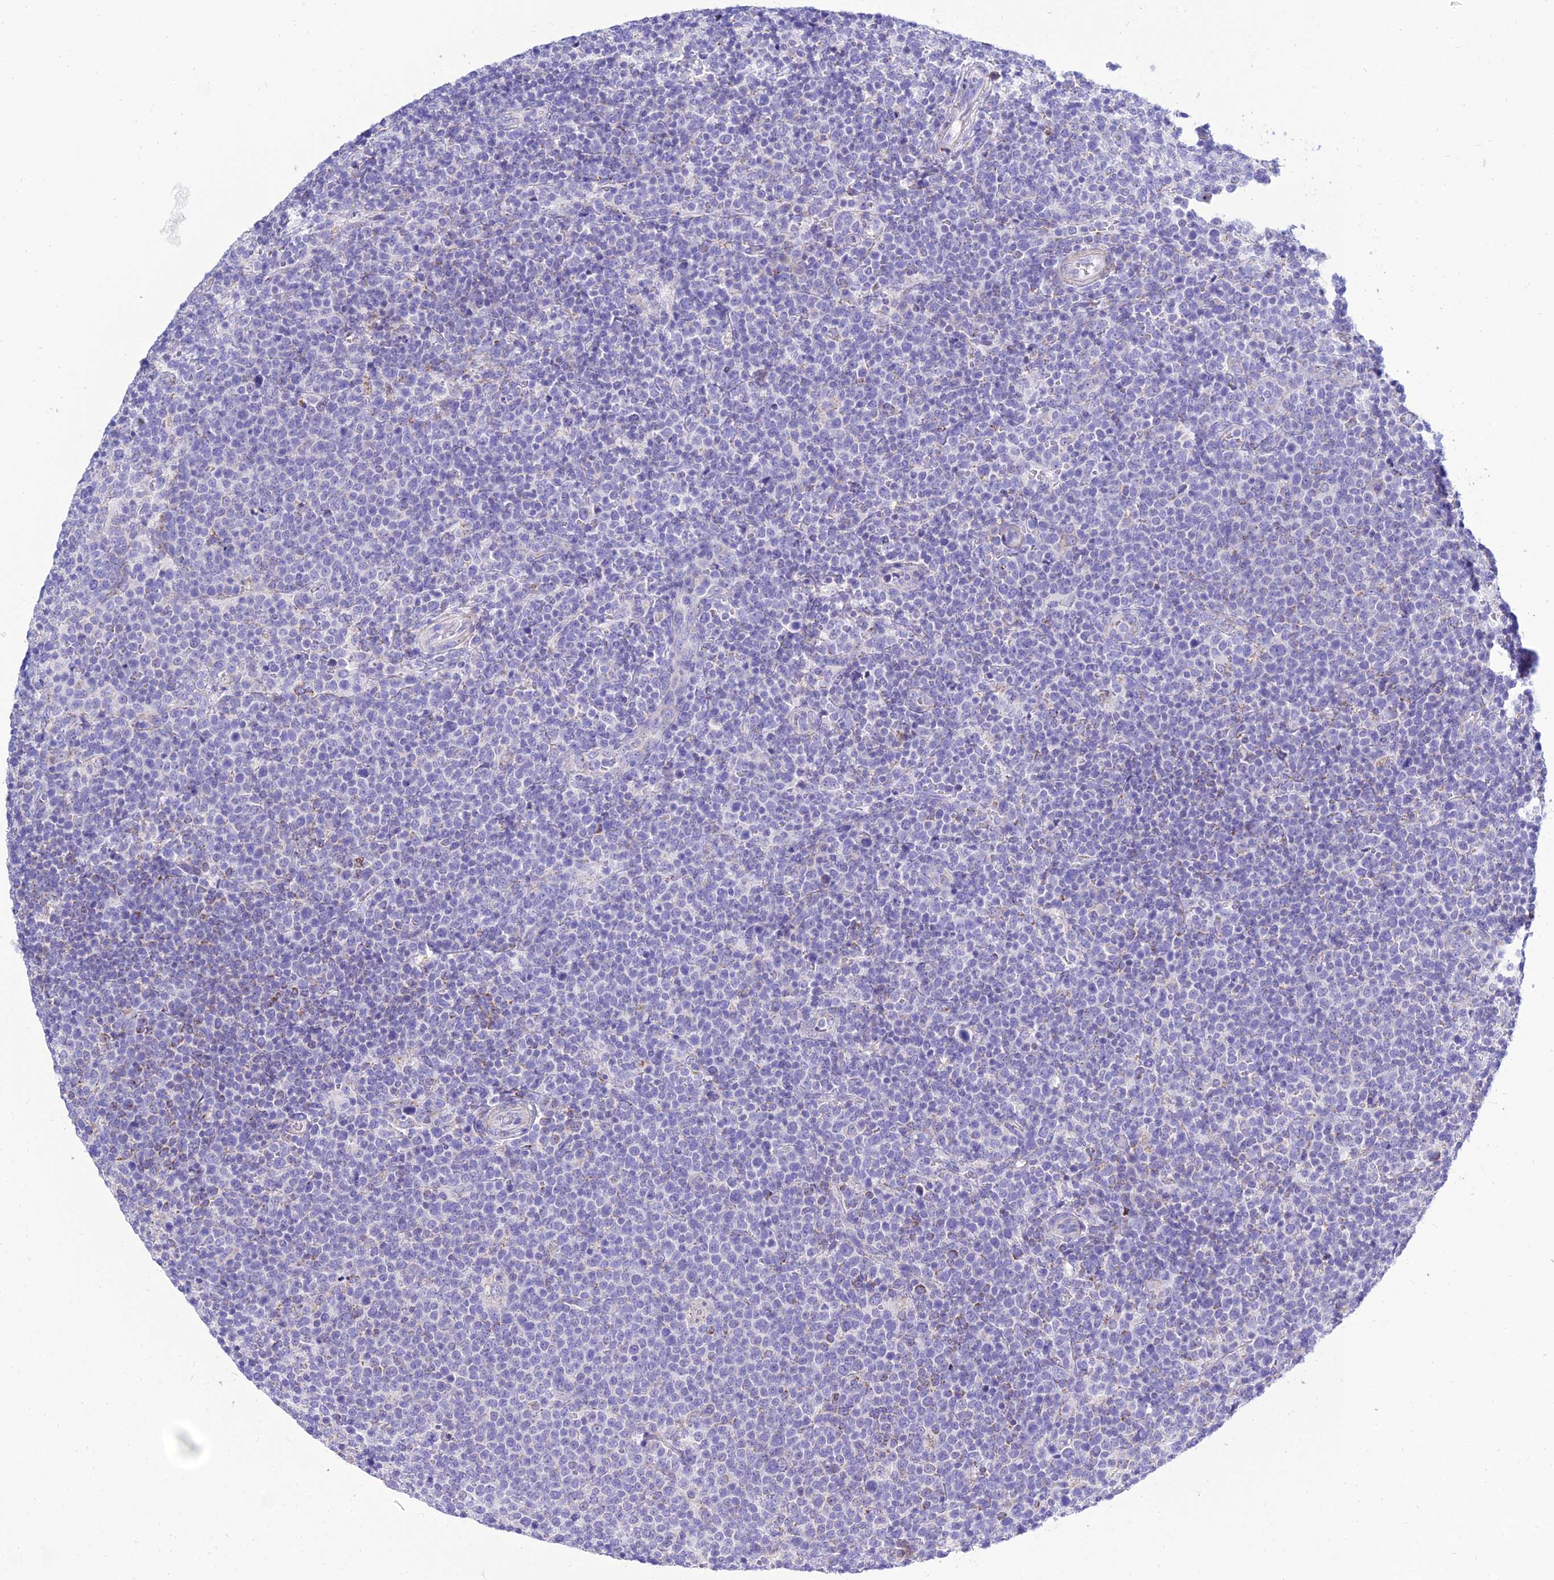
{"staining": {"intensity": "negative", "quantity": "none", "location": "none"}, "tissue": "lymphoma", "cell_type": "Tumor cells", "image_type": "cancer", "snomed": [{"axis": "morphology", "description": "Malignant lymphoma, non-Hodgkin's type, High grade"}, {"axis": "topography", "description": "Lymph node"}], "caption": "This micrograph is of high-grade malignant lymphoma, non-Hodgkin's type stained with IHC to label a protein in brown with the nuclei are counter-stained blue. There is no expression in tumor cells.", "gene": "PKN3", "patient": {"sex": "male", "age": 61}}